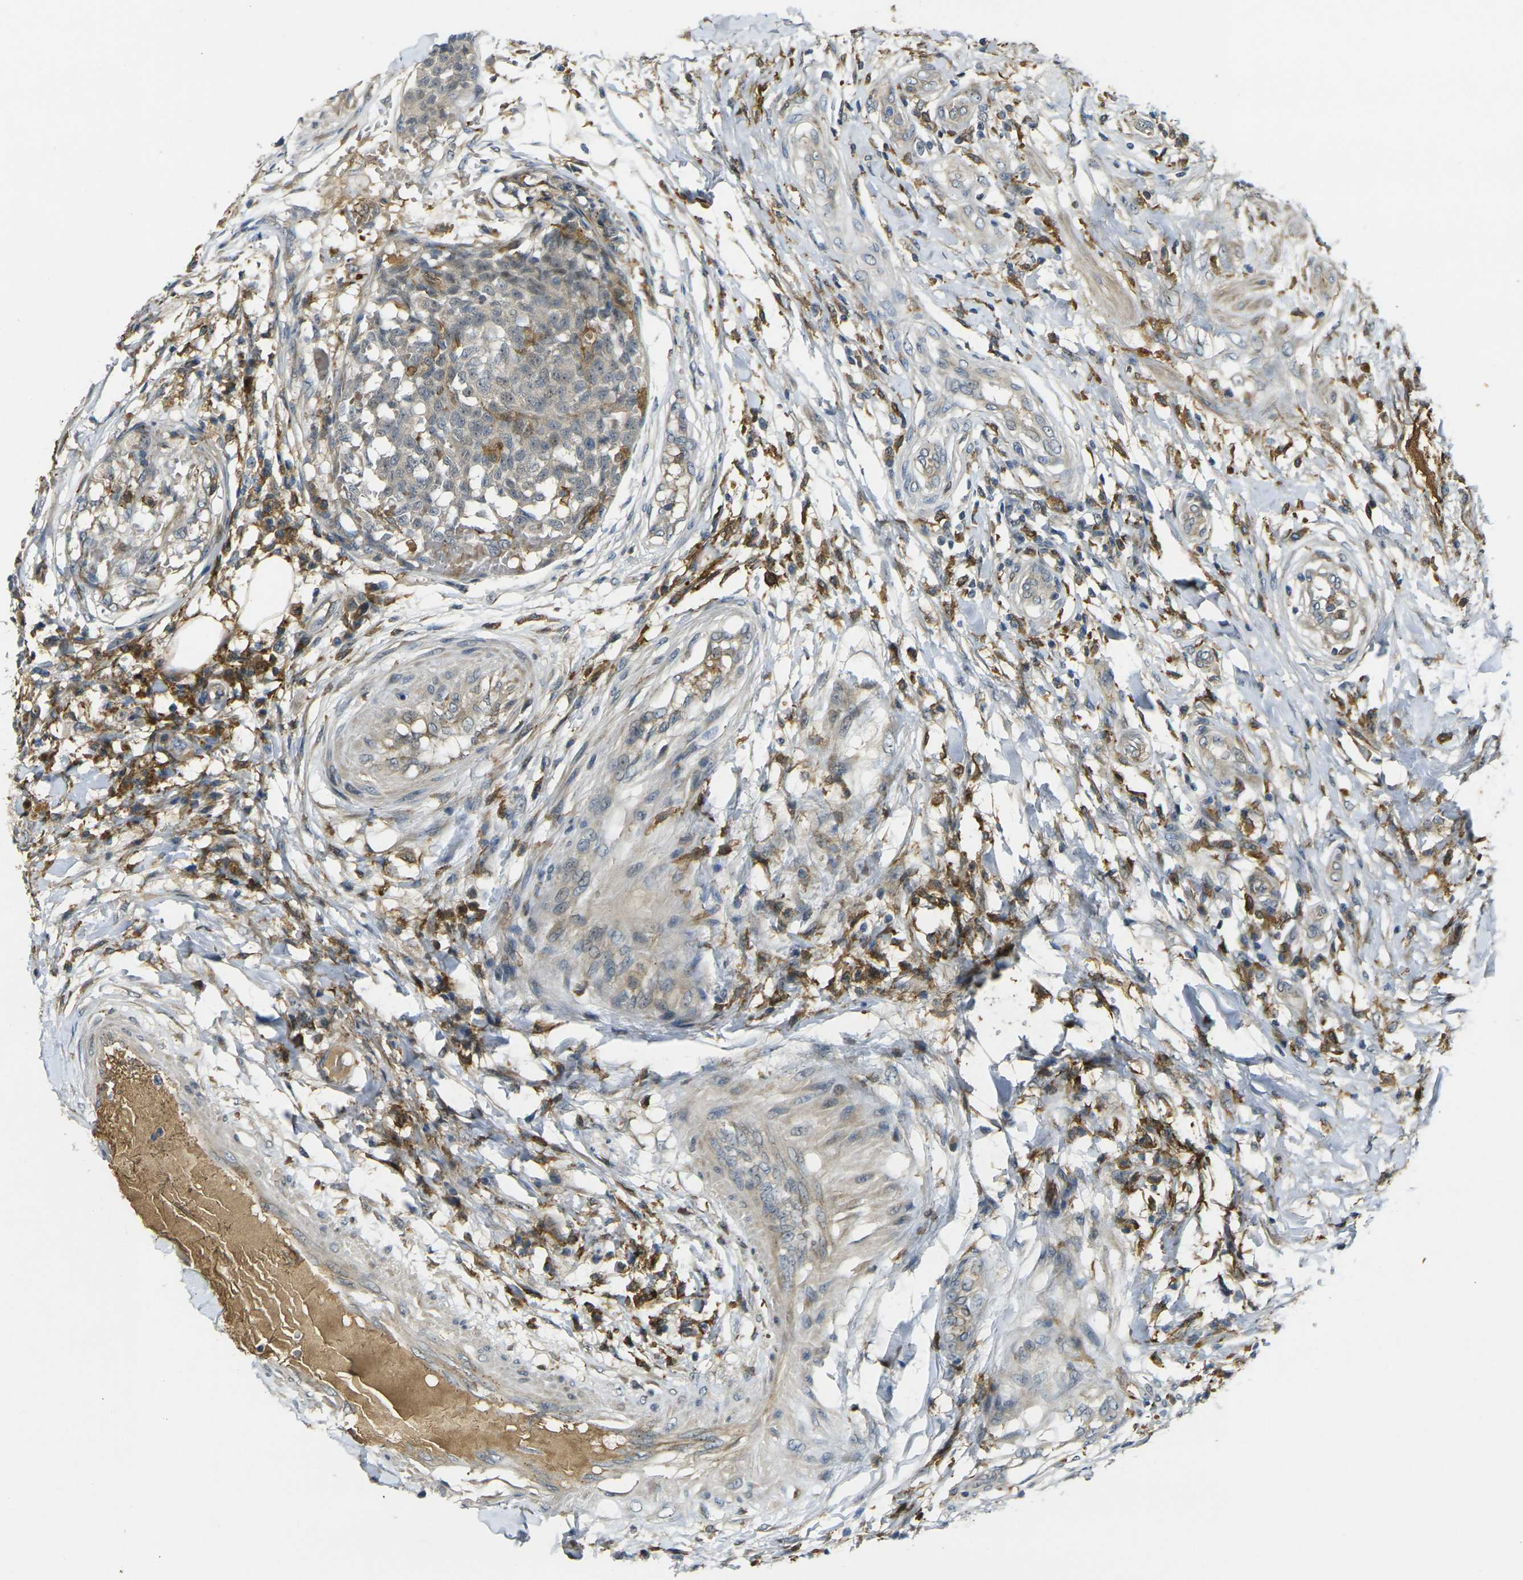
{"staining": {"intensity": "weak", "quantity": "<25%", "location": "cytoplasmic/membranous"}, "tissue": "testis cancer", "cell_type": "Tumor cells", "image_type": "cancer", "snomed": [{"axis": "morphology", "description": "Seminoma, NOS"}, {"axis": "topography", "description": "Testis"}], "caption": "A histopathology image of testis seminoma stained for a protein displays no brown staining in tumor cells.", "gene": "PIGL", "patient": {"sex": "male", "age": 59}}